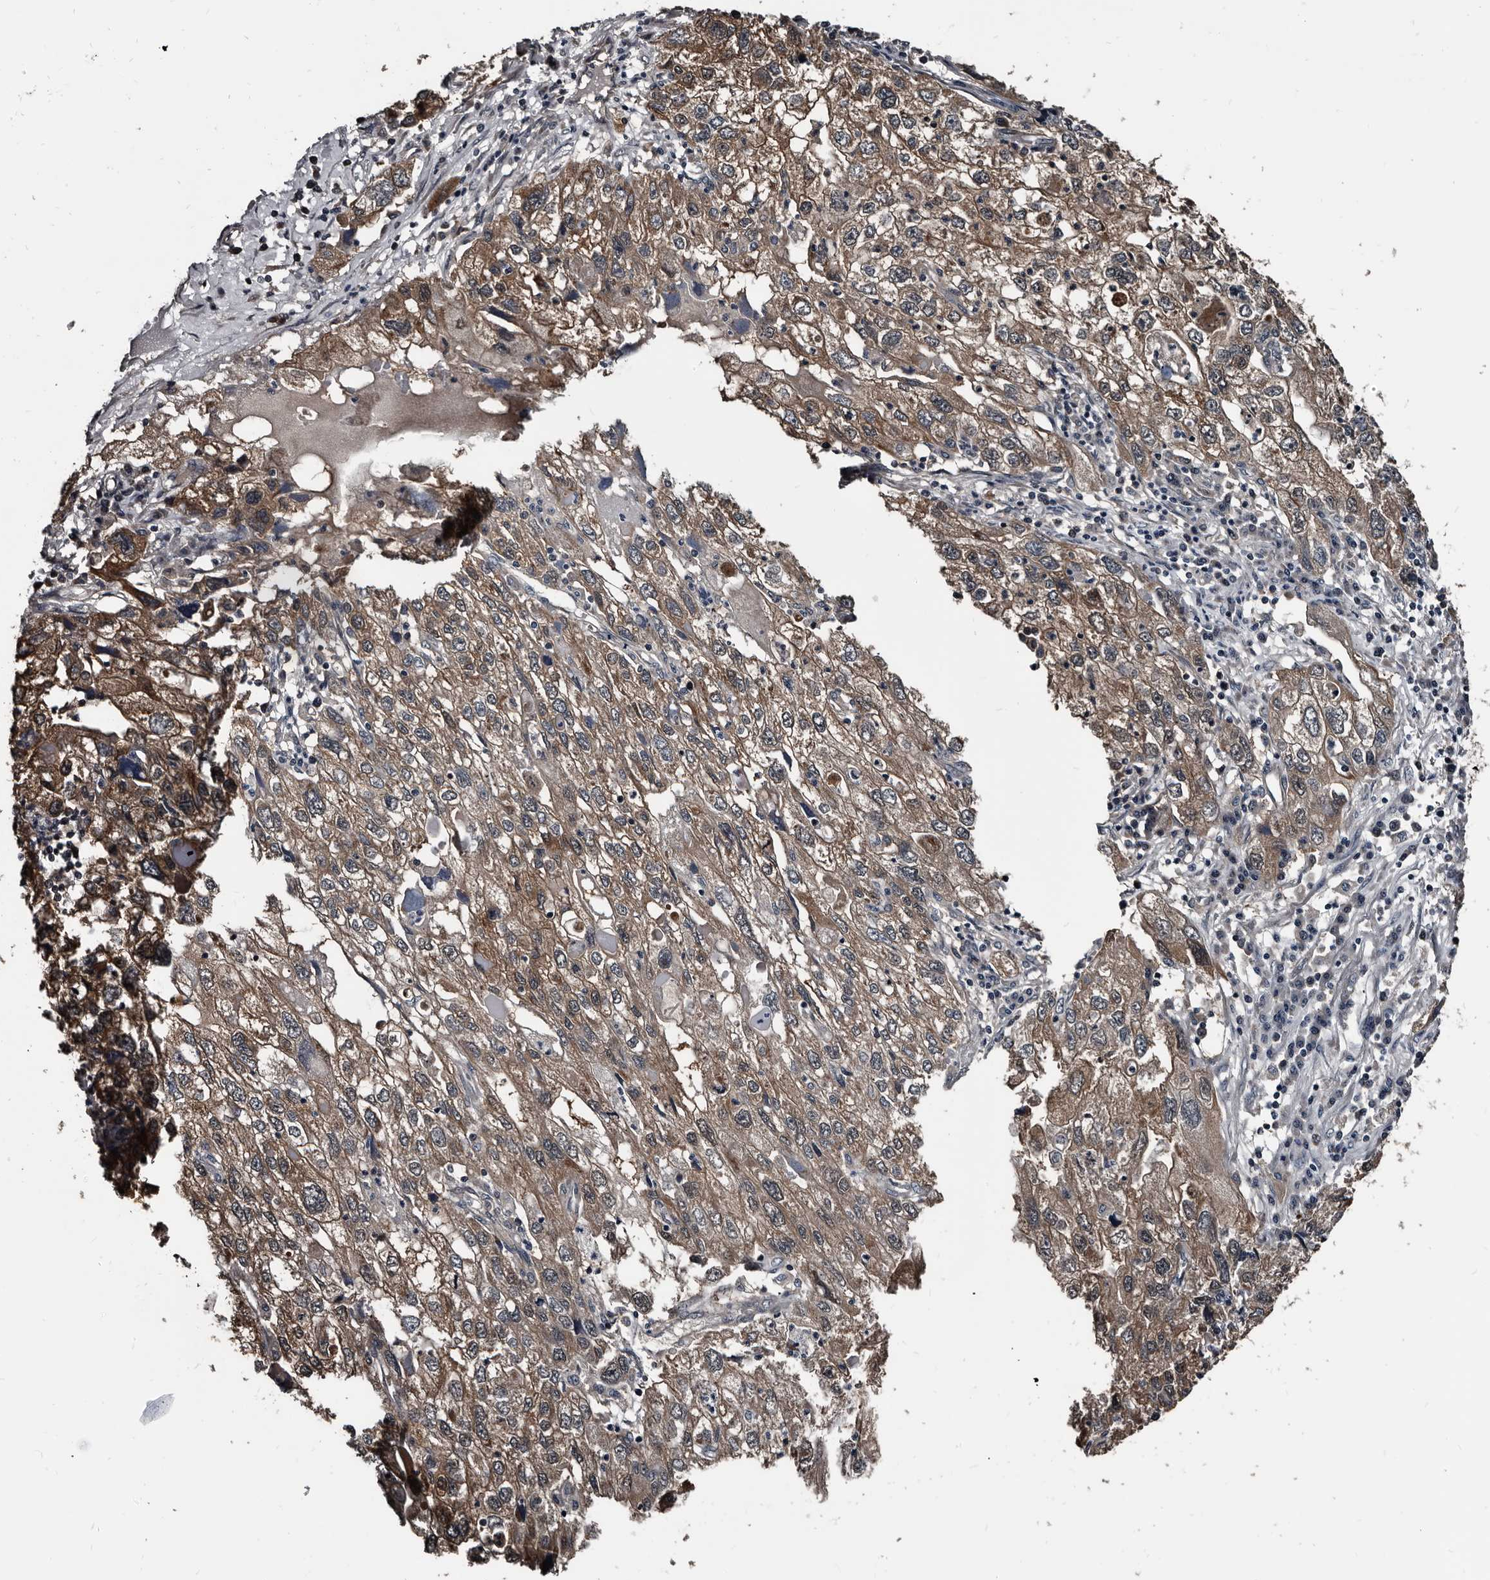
{"staining": {"intensity": "moderate", "quantity": "25%-75%", "location": "cytoplasmic/membranous"}, "tissue": "endometrial cancer", "cell_type": "Tumor cells", "image_type": "cancer", "snomed": [{"axis": "morphology", "description": "Adenocarcinoma, NOS"}, {"axis": "topography", "description": "Endometrium"}], "caption": "High-magnification brightfield microscopy of endometrial cancer (adenocarcinoma) stained with DAB (brown) and counterstained with hematoxylin (blue). tumor cells exhibit moderate cytoplasmic/membranous staining is identified in approximately25%-75% of cells.", "gene": "DHPS", "patient": {"sex": "female", "age": 49}}